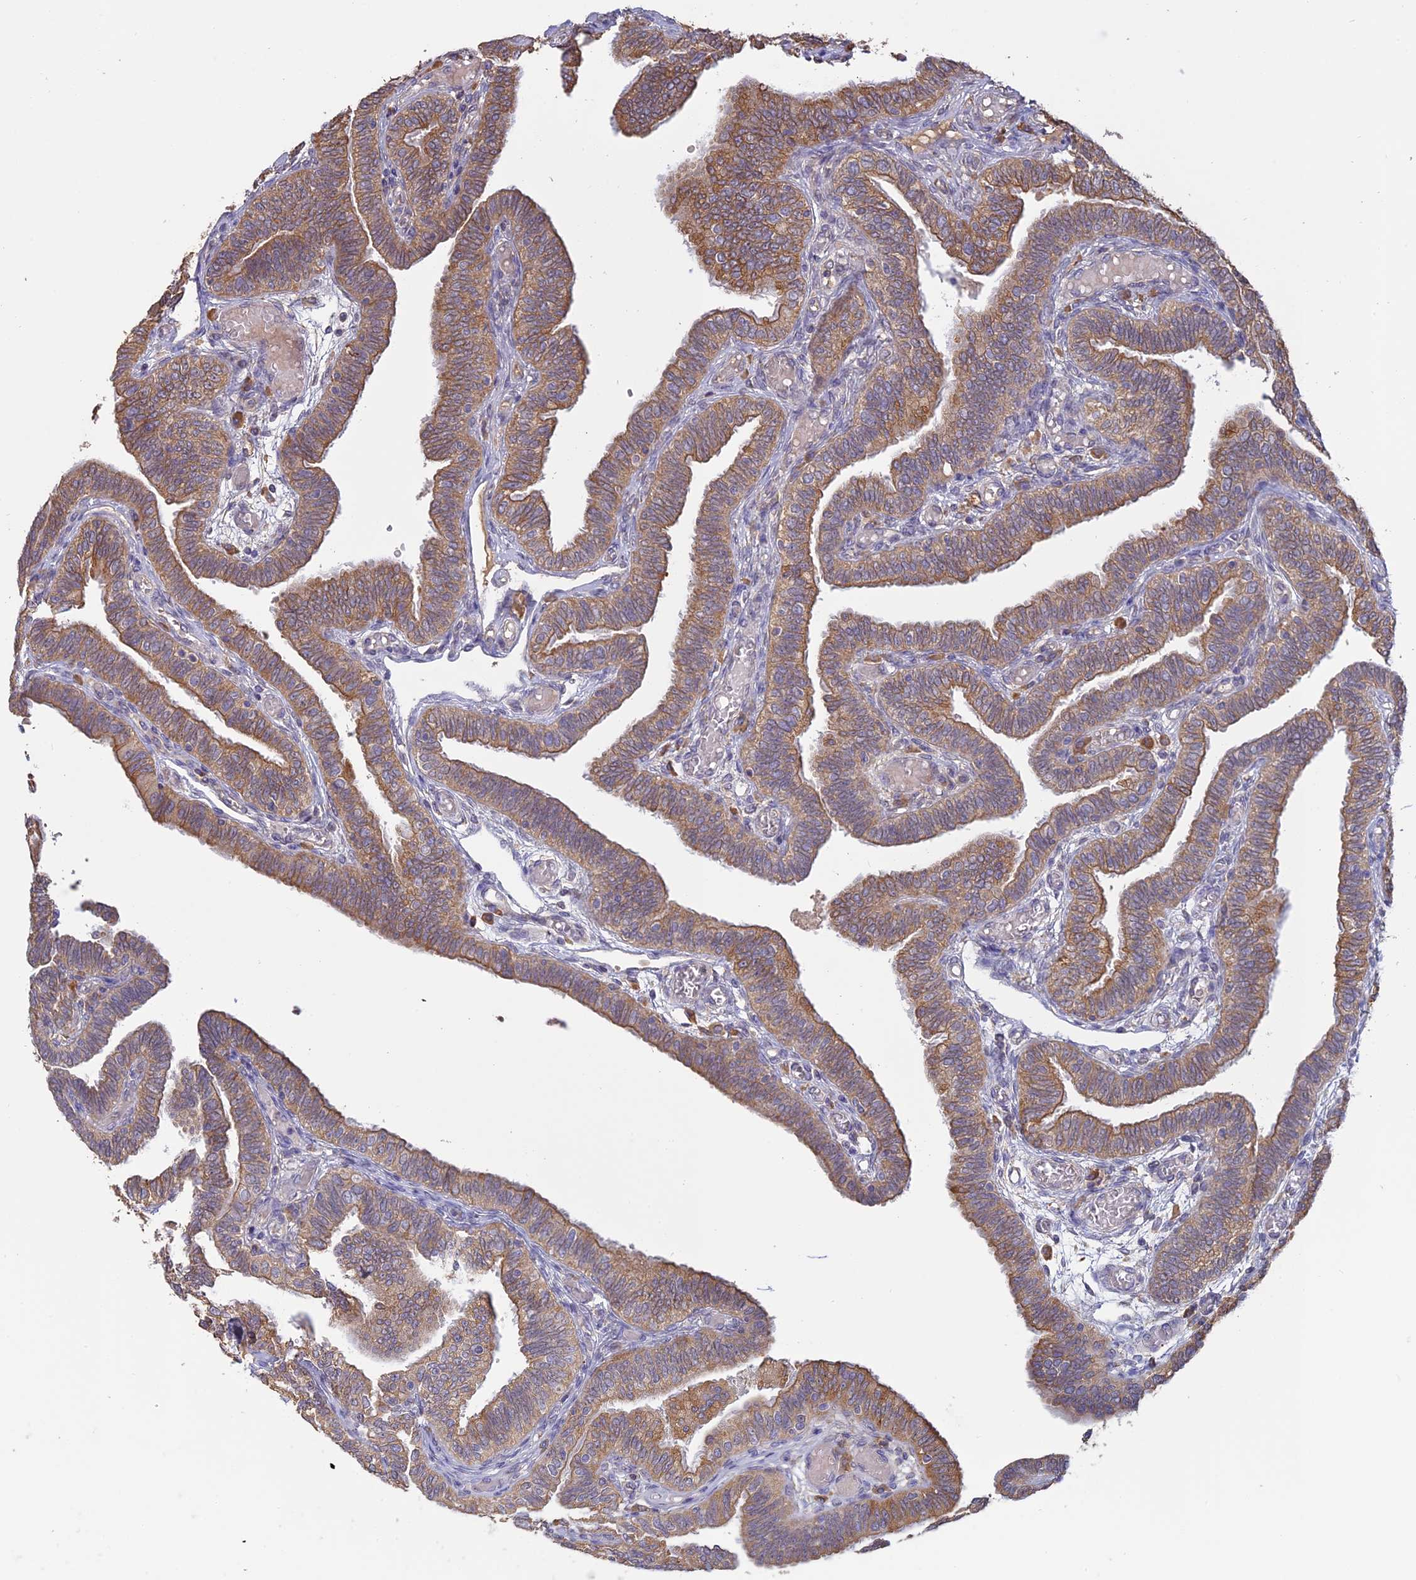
{"staining": {"intensity": "moderate", "quantity": ">75%", "location": "cytoplasmic/membranous"}, "tissue": "fallopian tube", "cell_type": "Glandular cells", "image_type": "normal", "snomed": [{"axis": "morphology", "description": "Normal tissue, NOS"}, {"axis": "topography", "description": "Fallopian tube"}], "caption": "Brown immunohistochemical staining in benign human fallopian tube shows moderate cytoplasmic/membranous staining in about >75% of glandular cells.", "gene": "PPIC", "patient": {"sex": "female", "age": 39}}